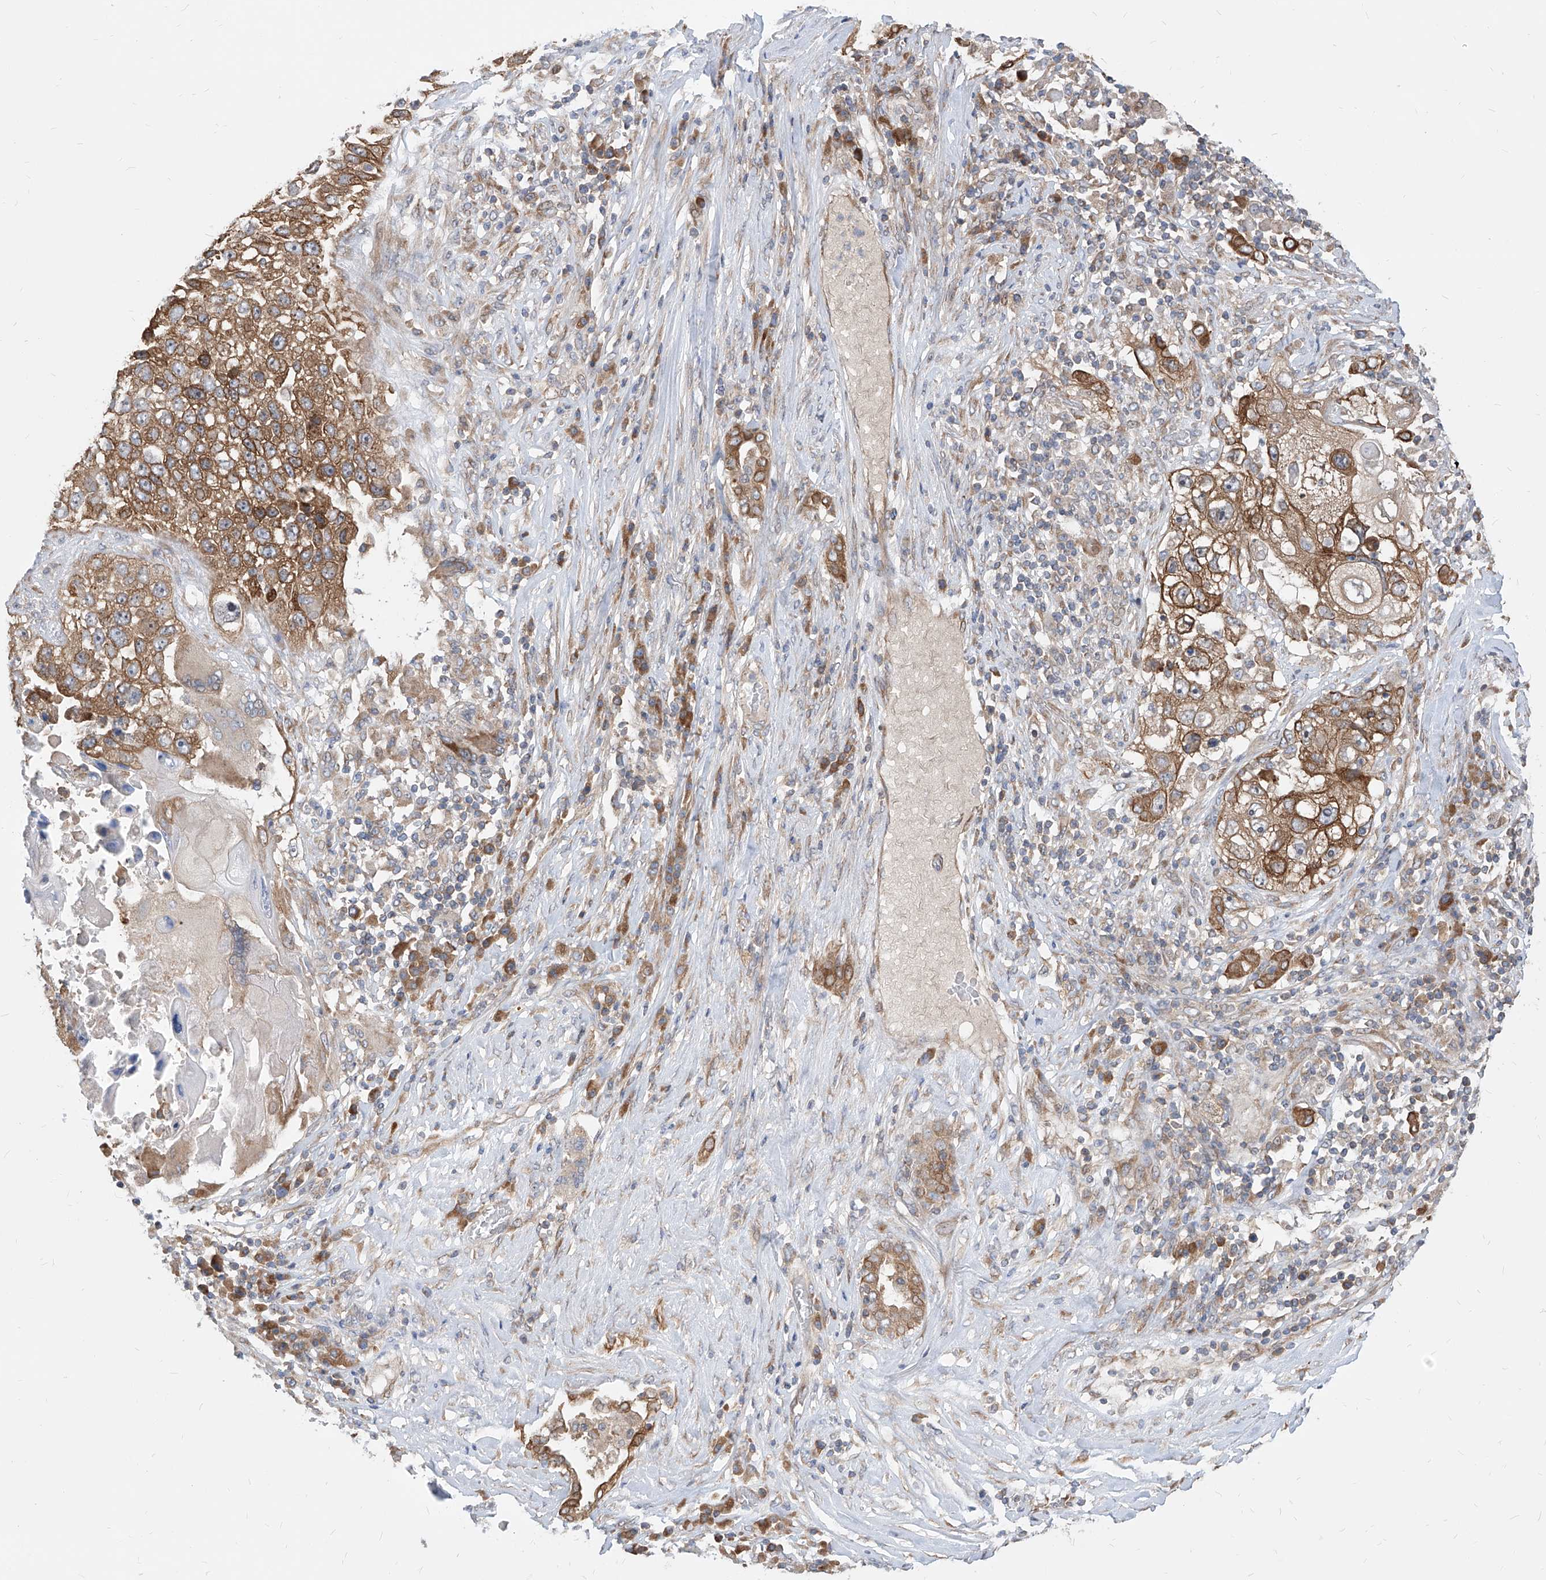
{"staining": {"intensity": "moderate", "quantity": ">75%", "location": "cytoplasmic/membranous"}, "tissue": "lung cancer", "cell_type": "Tumor cells", "image_type": "cancer", "snomed": [{"axis": "morphology", "description": "Squamous cell carcinoma, NOS"}, {"axis": "topography", "description": "Lung"}], "caption": "The histopathology image reveals staining of squamous cell carcinoma (lung), revealing moderate cytoplasmic/membranous protein staining (brown color) within tumor cells.", "gene": "FAM83B", "patient": {"sex": "male", "age": 61}}